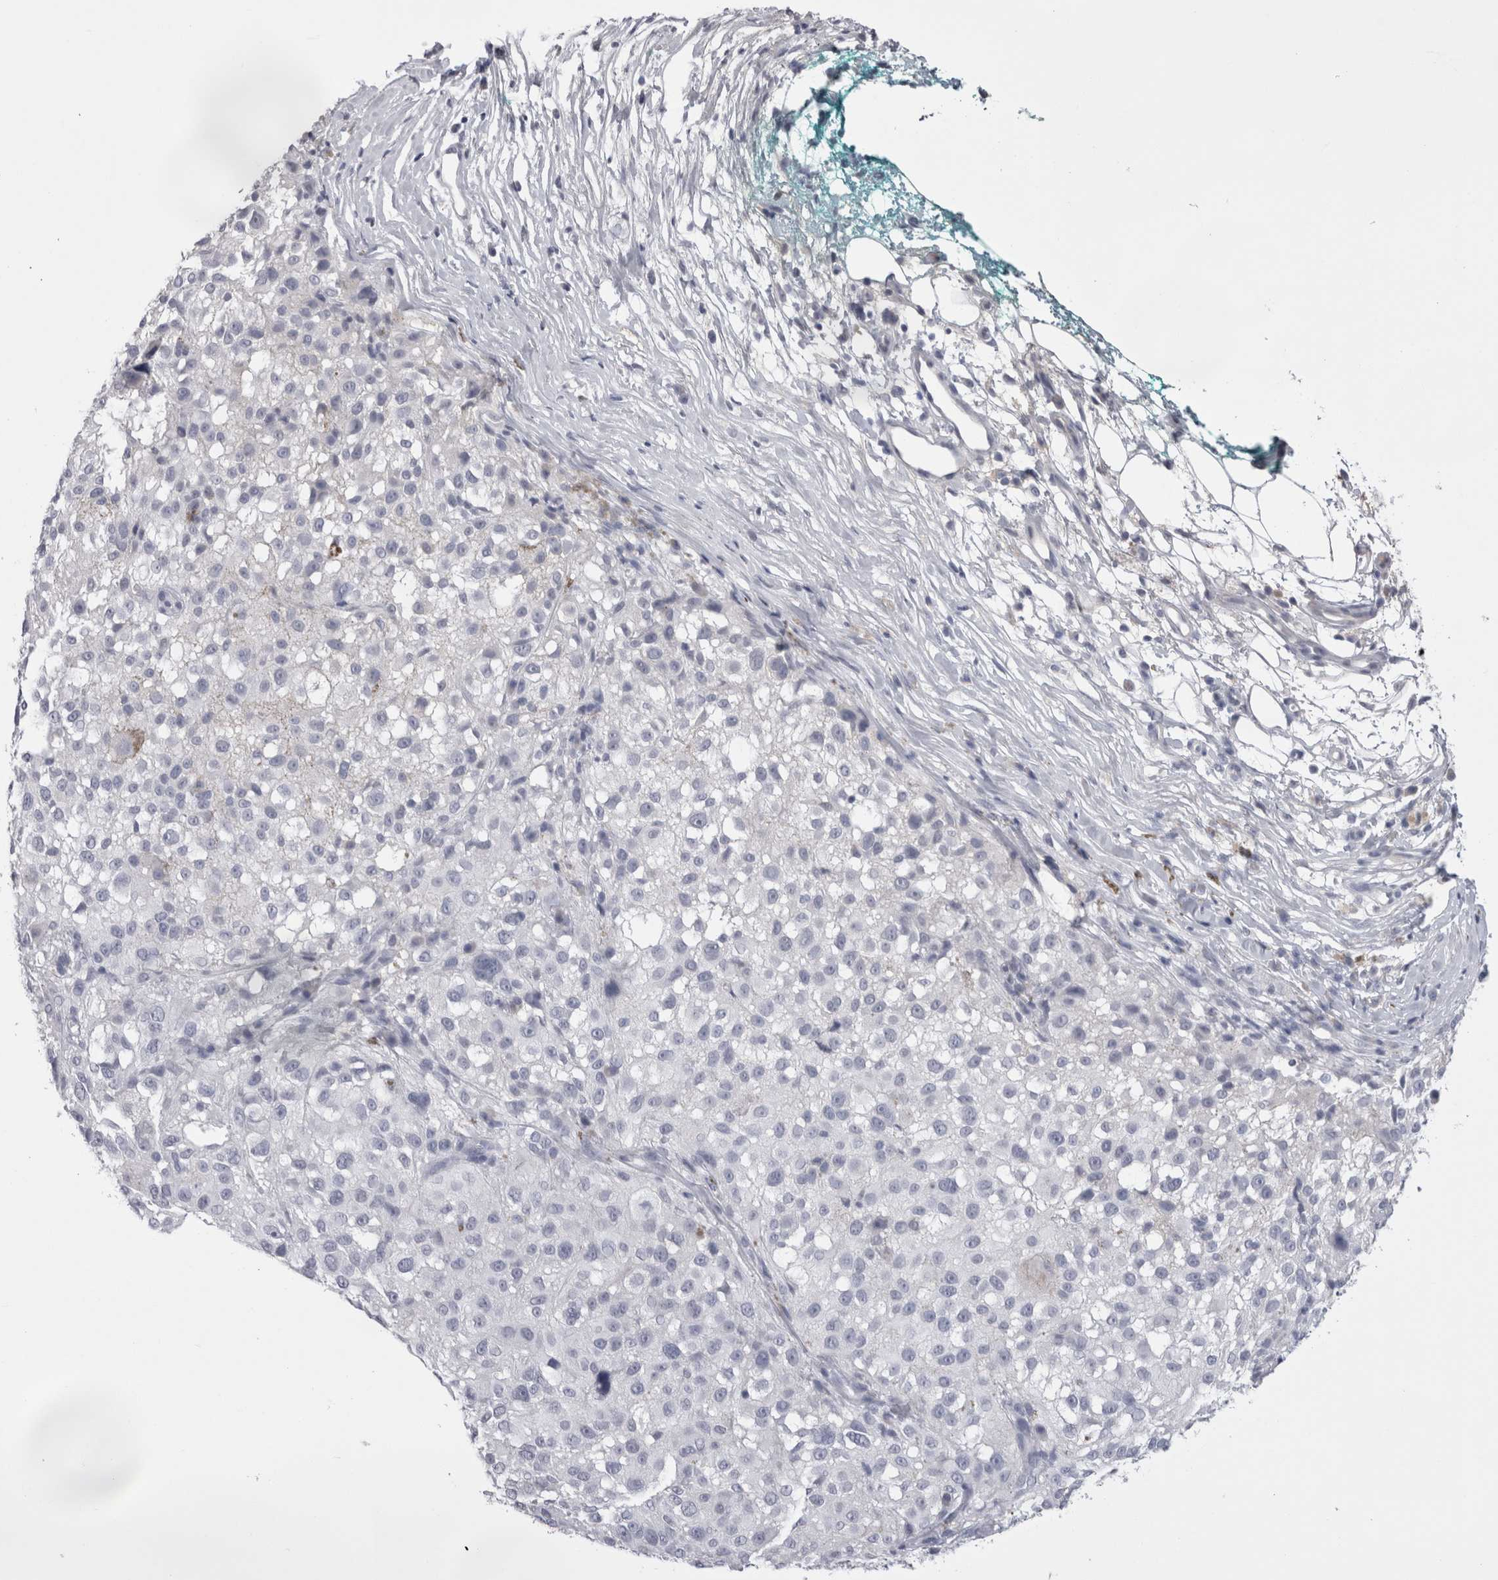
{"staining": {"intensity": "negative", "quantity": "none", "location": "none"}, "tissue": "melanoma", "cell_type": "Tumor cells", "image_type": "cancer", "snomed": [{"axis": "morphology", "description": "Necrosis, NOS"}, {"axis": "morphology", "description": "Malignant melanoma, NOS"}, {"axis": "topography", "description": "Skin"}], "caption": "Image shows no protein expression in tumor cells of malignant melanoma tissue. (DAB (3,3'-diaminobenzidine) immunohistochemistry visualized using brightfield microscopy, high magnification).", "gene": "CDHR5", "patient": {"sex": "female", "age": 87}}